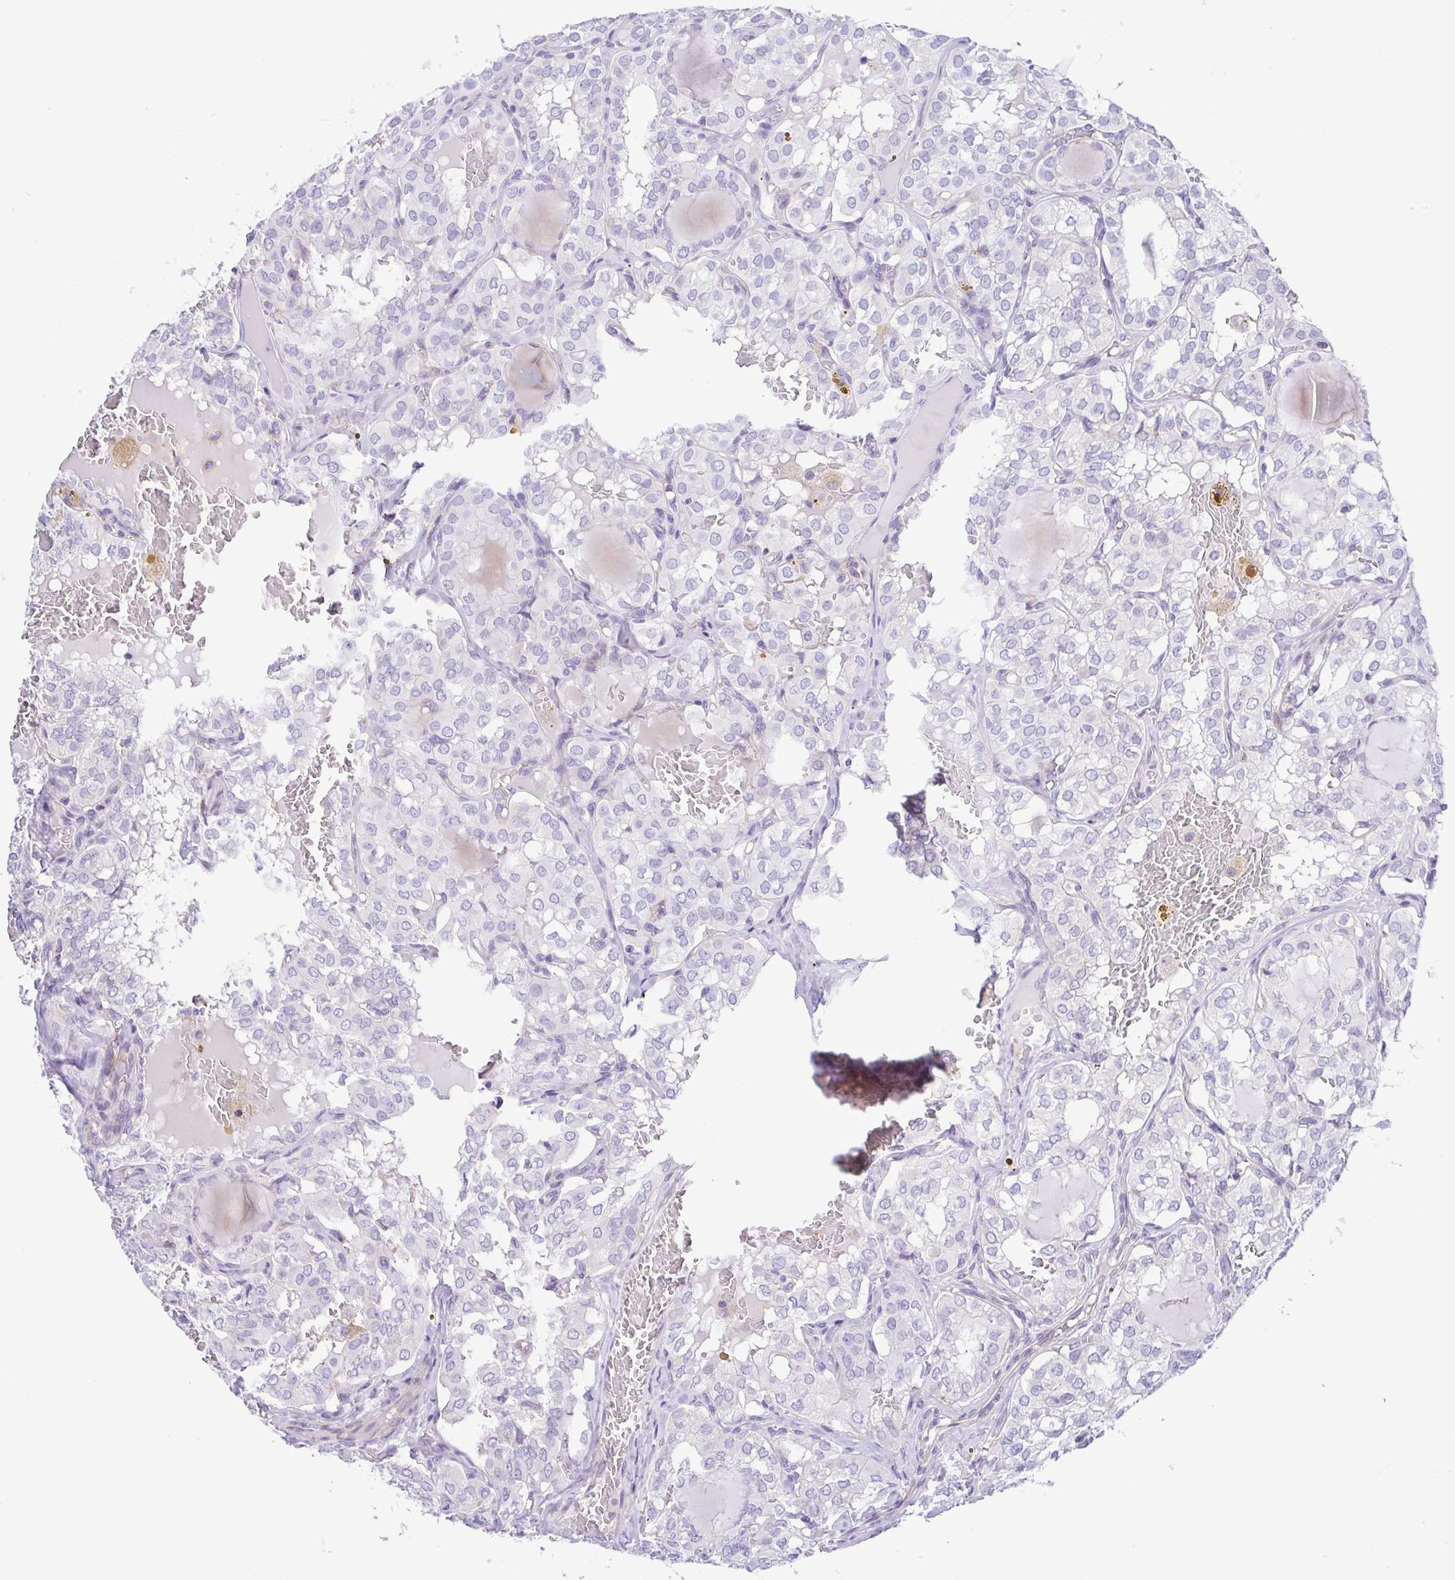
{"staining": {"intensity": "negative", "quantity": "none", "location": "none"}, "tissue": "thyroid cancer", "cell_type": "Tumor cells", "image_type": "cancer", "snomed": [{"axis": "morphology", "description": "Papillary adenocarcinoma, NOS"}, {"axis": "topography", "description": "Thyroid gland"}], "caption": "This is an immunohistochemistry (IHC) image of papillary adenocarcinoma (thyroid). There is no staining in tumor cells.", "gene": "GPR182", "patient": {"sex": "male", "age": 20}}